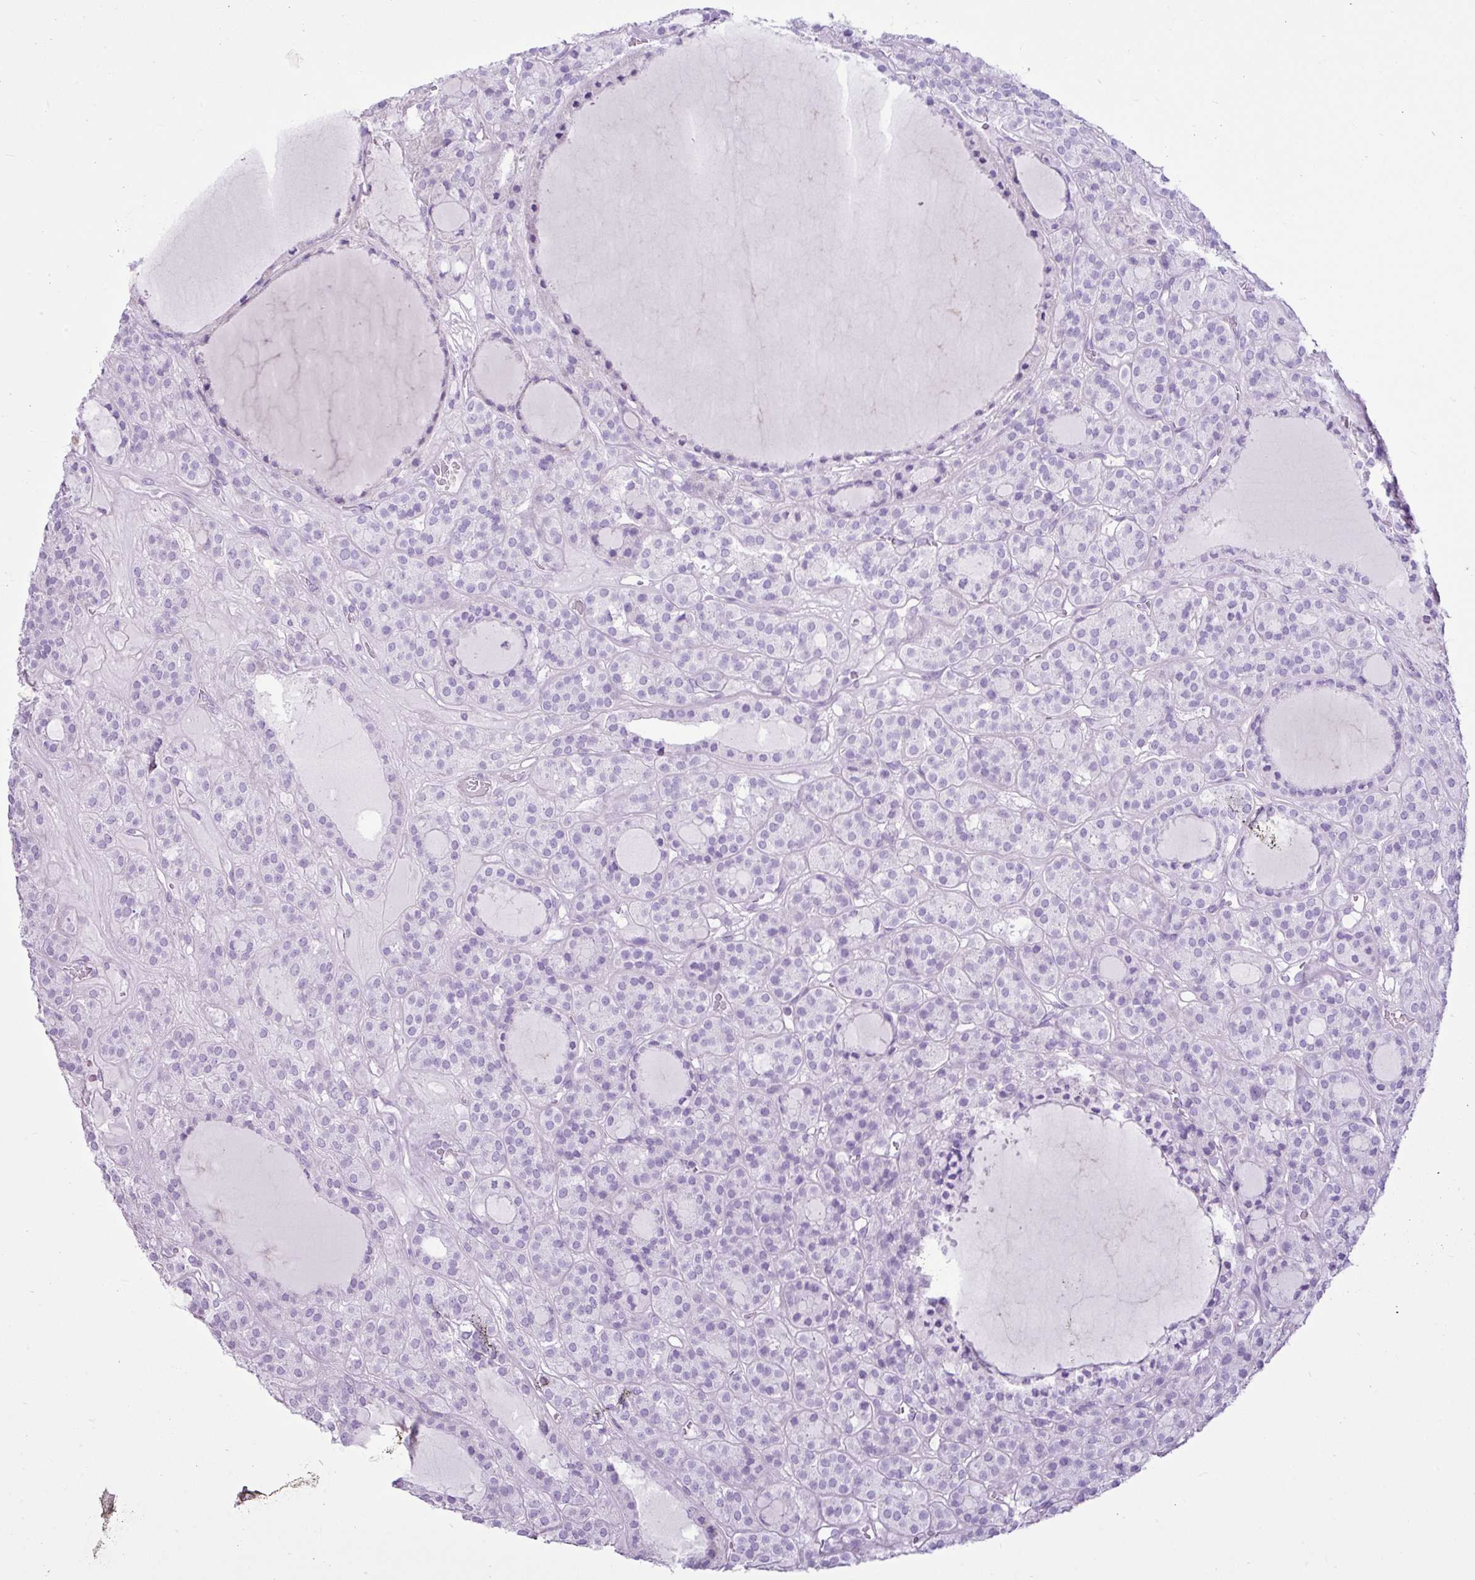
{"staining": {"intensity": "negative", "quantity": "none", "location": "none"}, "tissue": "thyroid cancer", "cell_type": "Tumor cells", "image_type": "cancer", "snomed": [{"axis": "morphology", "description": "Follicular adenoma carcinoma, NOS"}, {"axis": "topography", "description": "Thyroid gland"}], "caption": "This is an IHC histopathology image of thyroid follicular adenoma carcinoma. There is no positivity in tumor cells.", "gene": "LILRB4", "patient": {"sex": "female", "age": 63}}